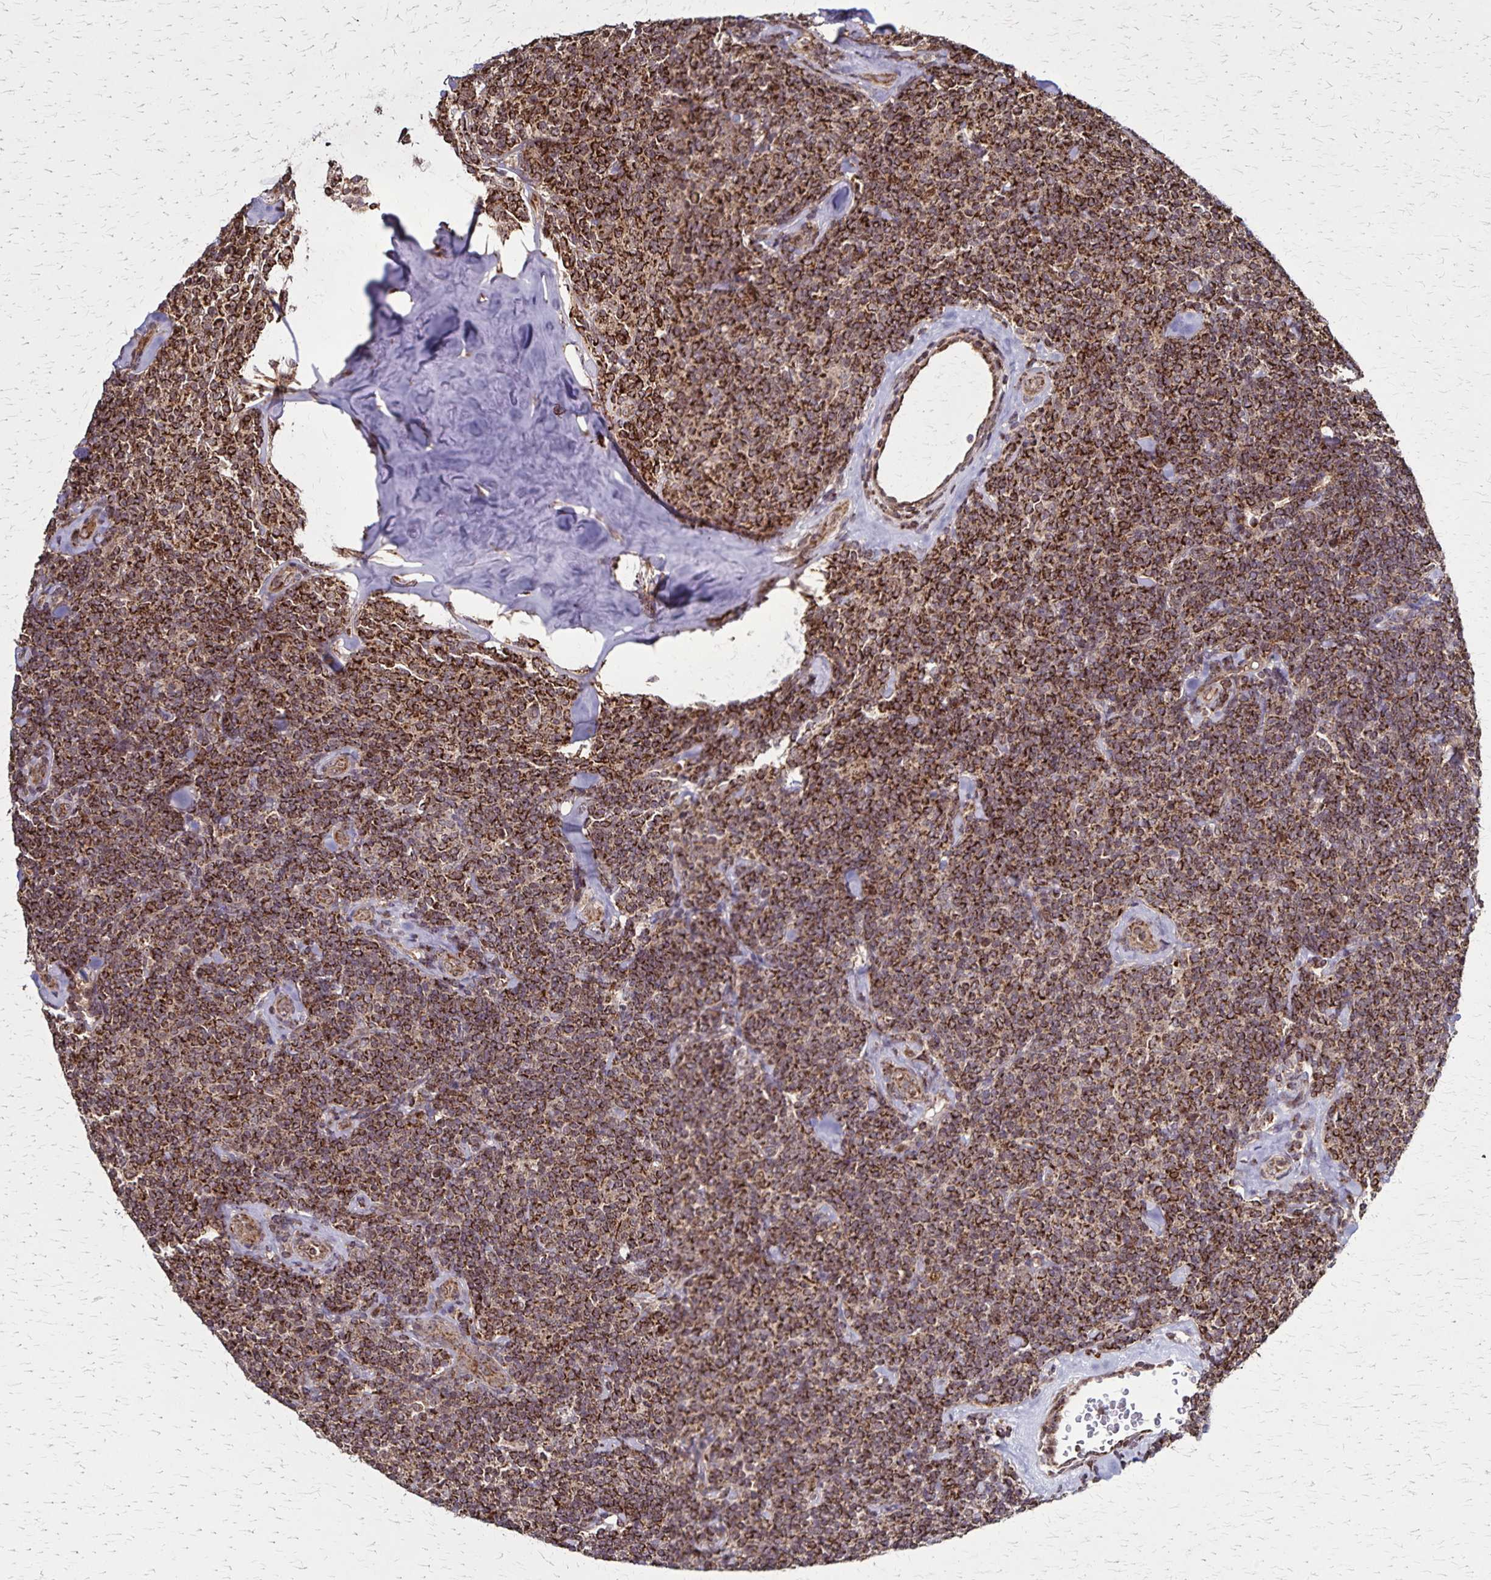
{"staining": {"intensity": "strong", "quantity": ">75%", "location": "cytoplasmic/membranous"}, "tissue": "lymphoma", "cell_type": "Tumor cells", "image_type": "cancer", "snomed": [{"axis": "morphology", "description": "Malignant lymphoma, non-Hodgkin's type, Low grade"}, {"axis": "topography", "description": "Lymph node"}], "caption": "IHC micrograph of neoplastic tissue: malignant lymphoma, non-Hodgkin's type (low-grade) stained using IHC exhibits high levels of strong protein expression localized specifically in the cytoplasmic/membranous of tumor cells, appearing as a cytoplasmic/membranous brown color.", "gene": "NFS1", "patient": {"sex": "female", "age": 56}}